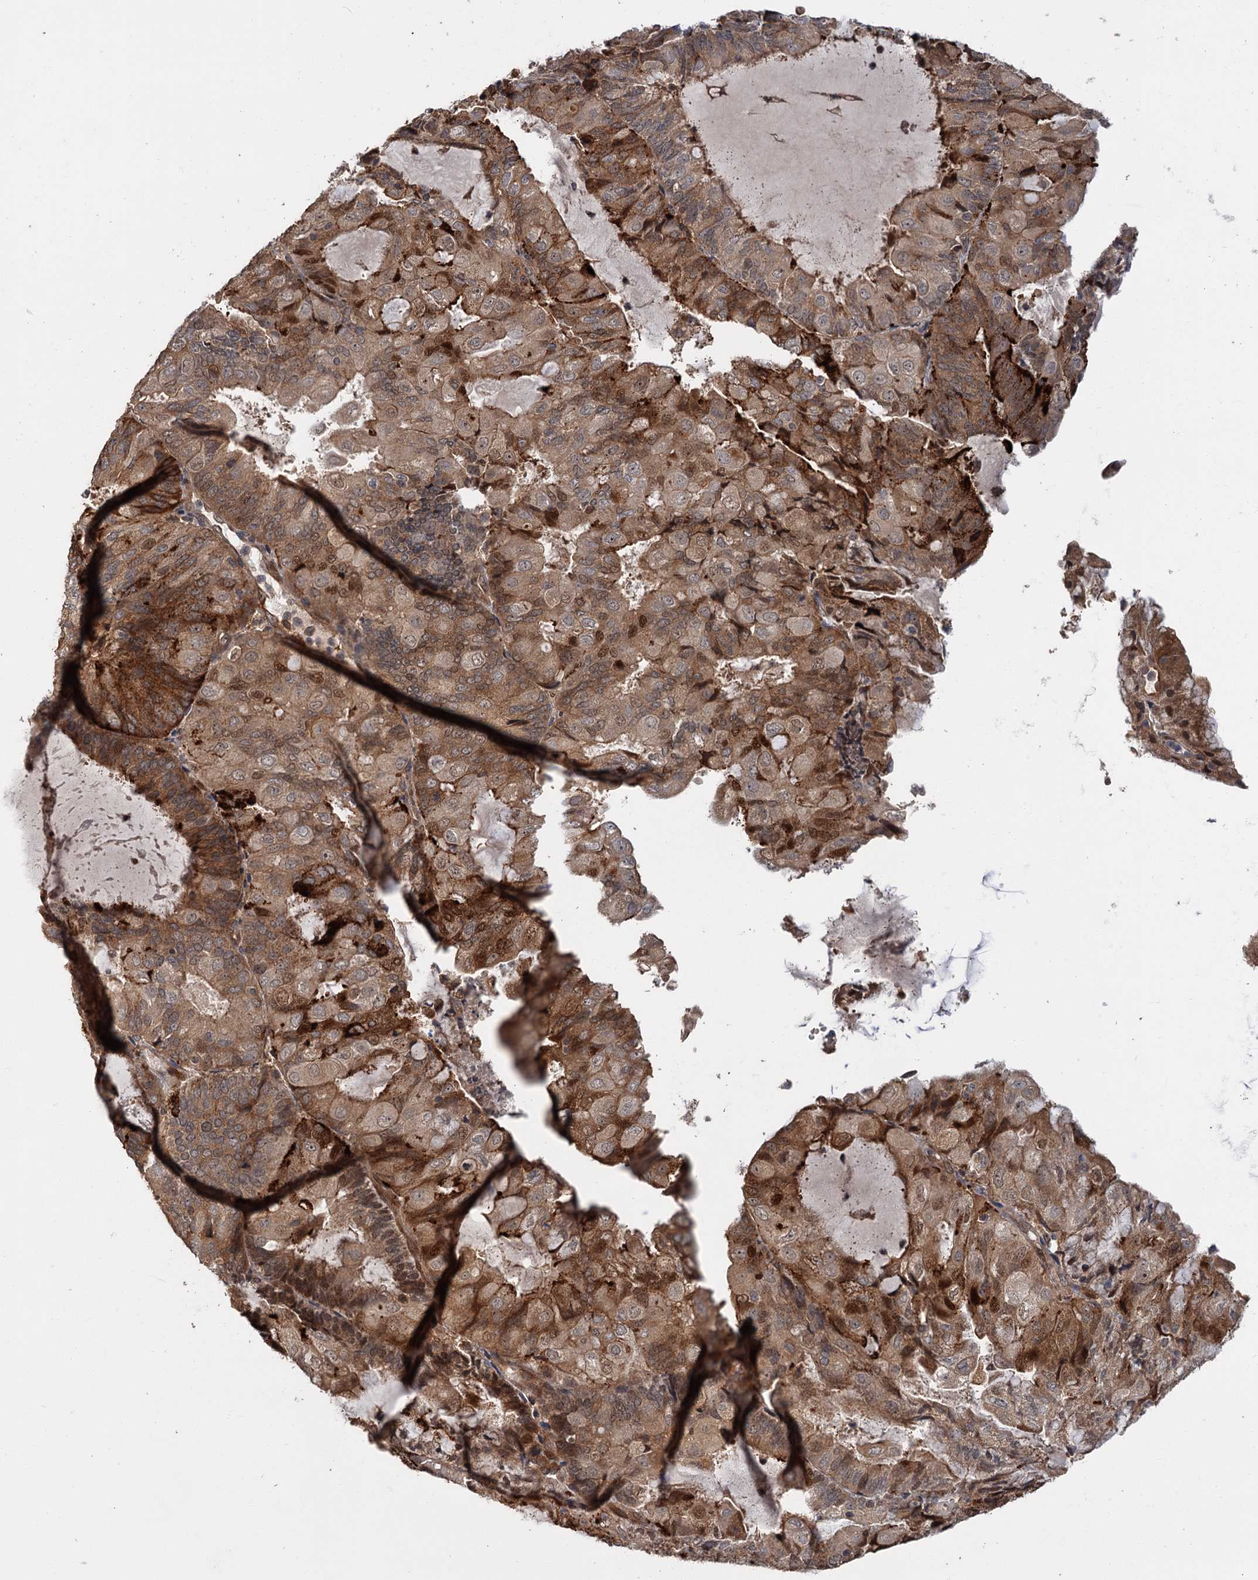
{"staining": {"intensity": "moderate", "quantity": ">75%", "location": "cytoplasmic/membranous"}, "tissue": "endometrial cancer", "cell_type": "Tumor cells", "image_type": "cancer", "snomed": [{"axis": "morphology", "description": "Adenocarcinoma, NOS"}, {"axis": "topography", "description": "Endometrium"}], "caption": "Adenocarcinoma (endometrial) stained with a brown dye reveals moderate cytoplasmic/membranous positive staining in about >75% of tumor cells.", "gene": "KANSL2", "patient": {"sex": "female", "age": 81}}